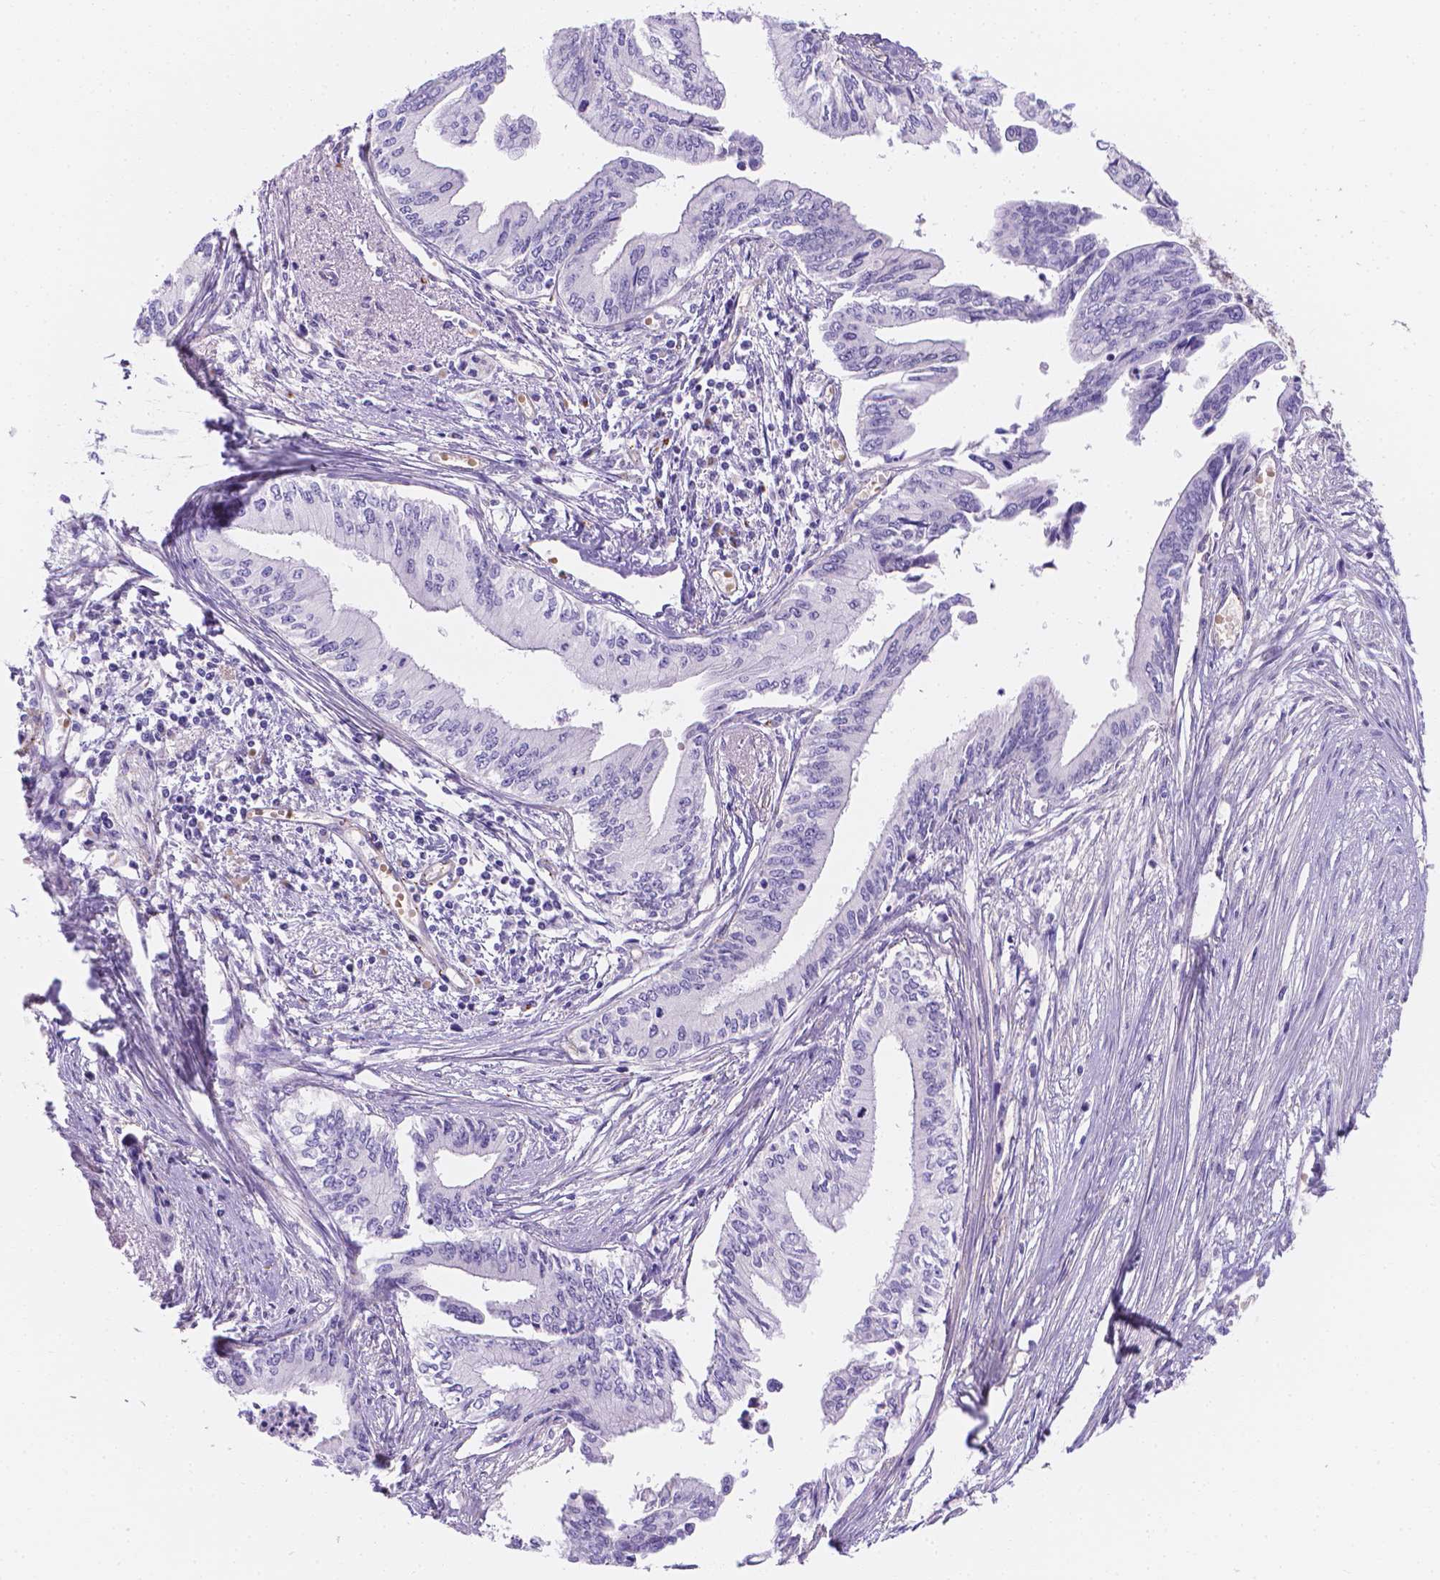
{"staining": {"intensity": "negative", "quantity": "none", "location": "none"}, "tissue": "pancreatic cancer", "cell_type": "Tumor cells", "image_type": "cancer", "snomed": [{"axis": "morphology", "description": "Adenocarcinoma, NOS"}, {"axis": "topography", "description": "Pancreas"}], "caption": "Tumor cells are negative for brown protein staining in pancreatic cancer (adenocarcinoma). (Stains: DAB (3,3'-diaminobenzidine) immunohistochemistry with hematoxylin counter stain, Microscopy: brightfield microscopy at high magnification).", "gene": "SLC40A1", "patient": {"sex": "female", "age": 61}}